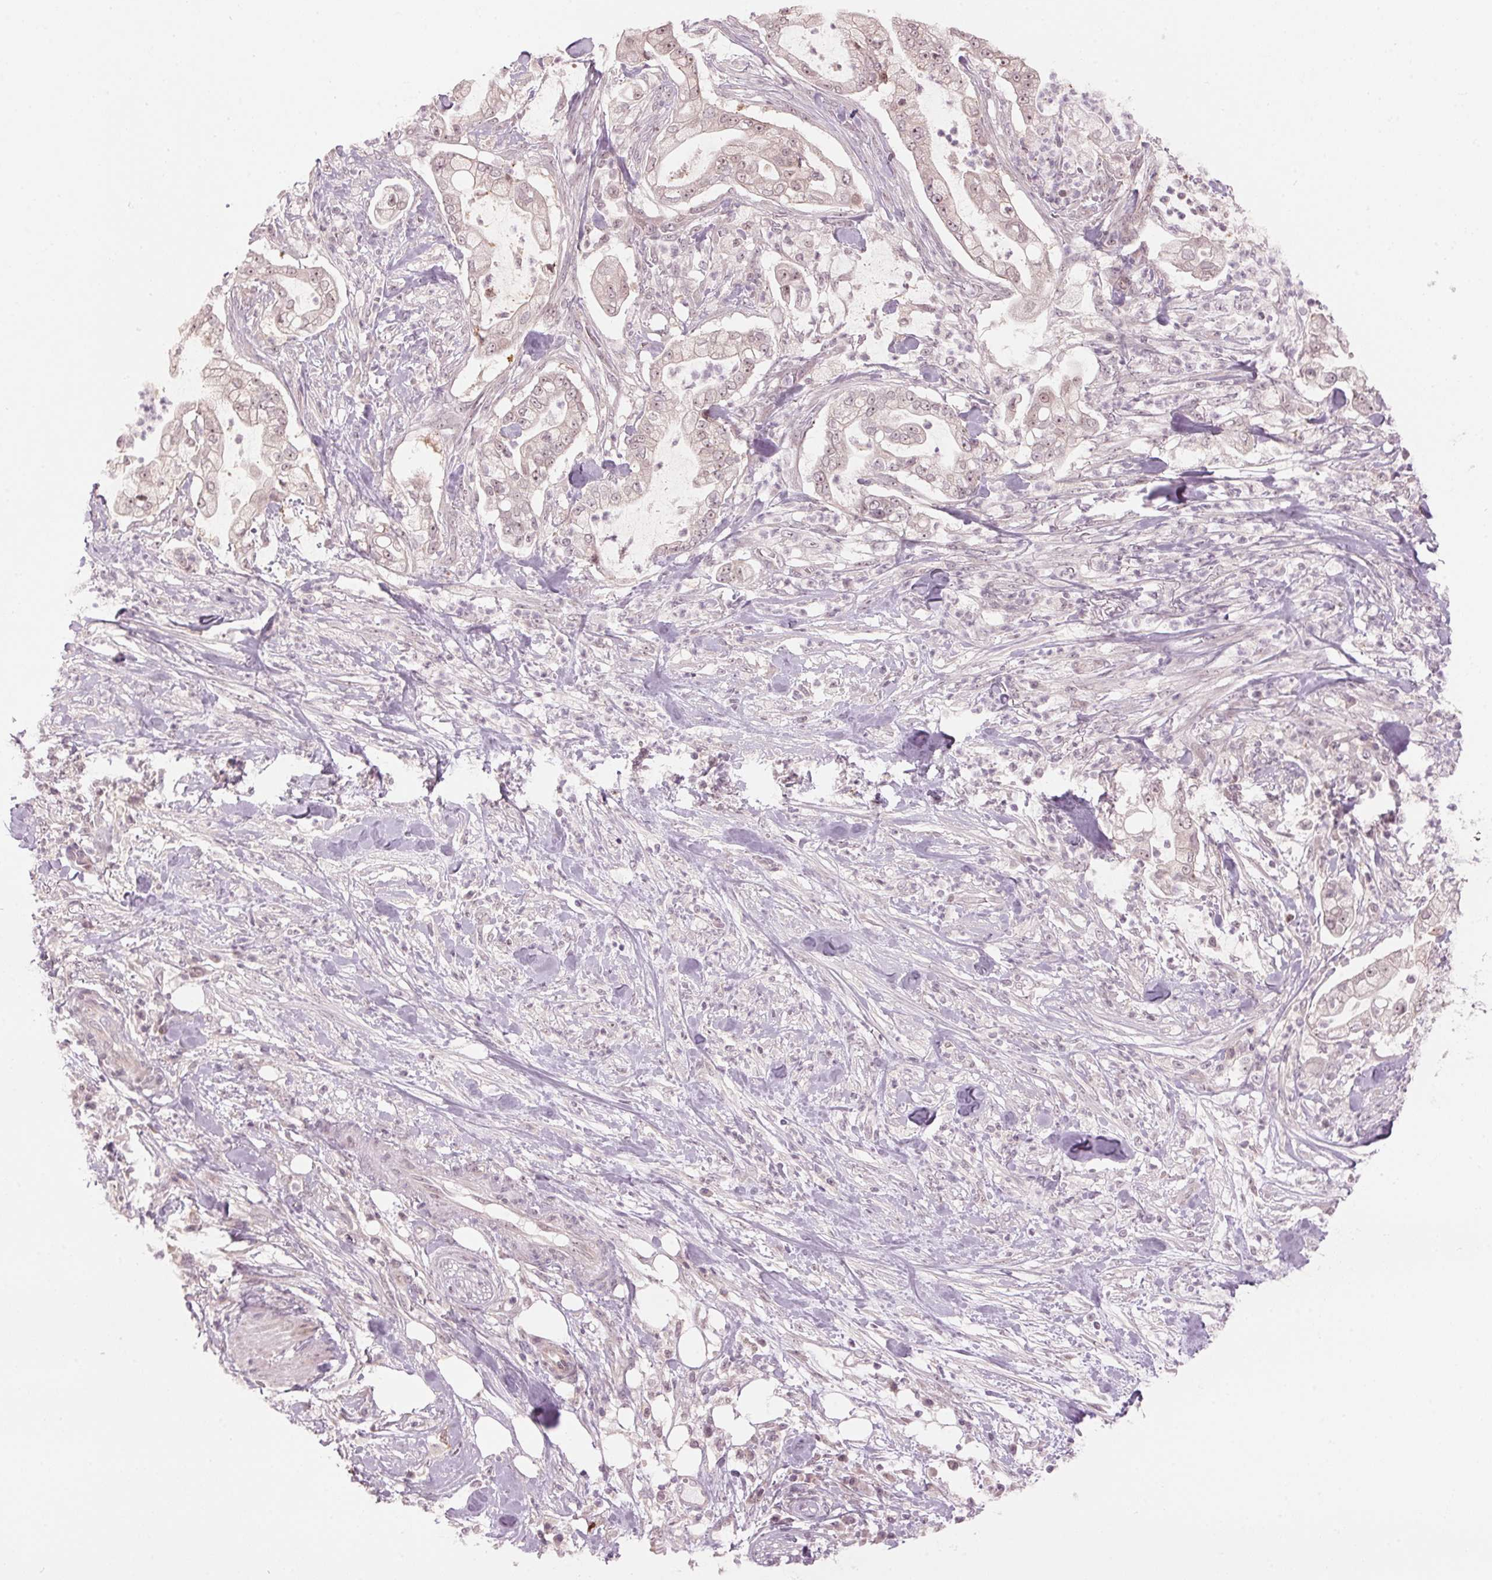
{"staining": {"intensity": "negative", "quantity": "none", "location": "none"}, "tissue": "pancreatic cancer", "cell_type": "Tumor cells", "image_type": "cancer", "snomed": [{"axis": "morphology", "description": "Adenocarcinoma, NOS"}, {"axis": "topography", "description": "Pancreas"}], "caption": "A micrograph of human pancreatic cancer is negative for staining in tumor cells. (Brightfield microscopy of DAB immunohistochemistry (IHC) at high magnification).", "gene": "TMED6", "patient": {"sex": "female", "age": 69}}